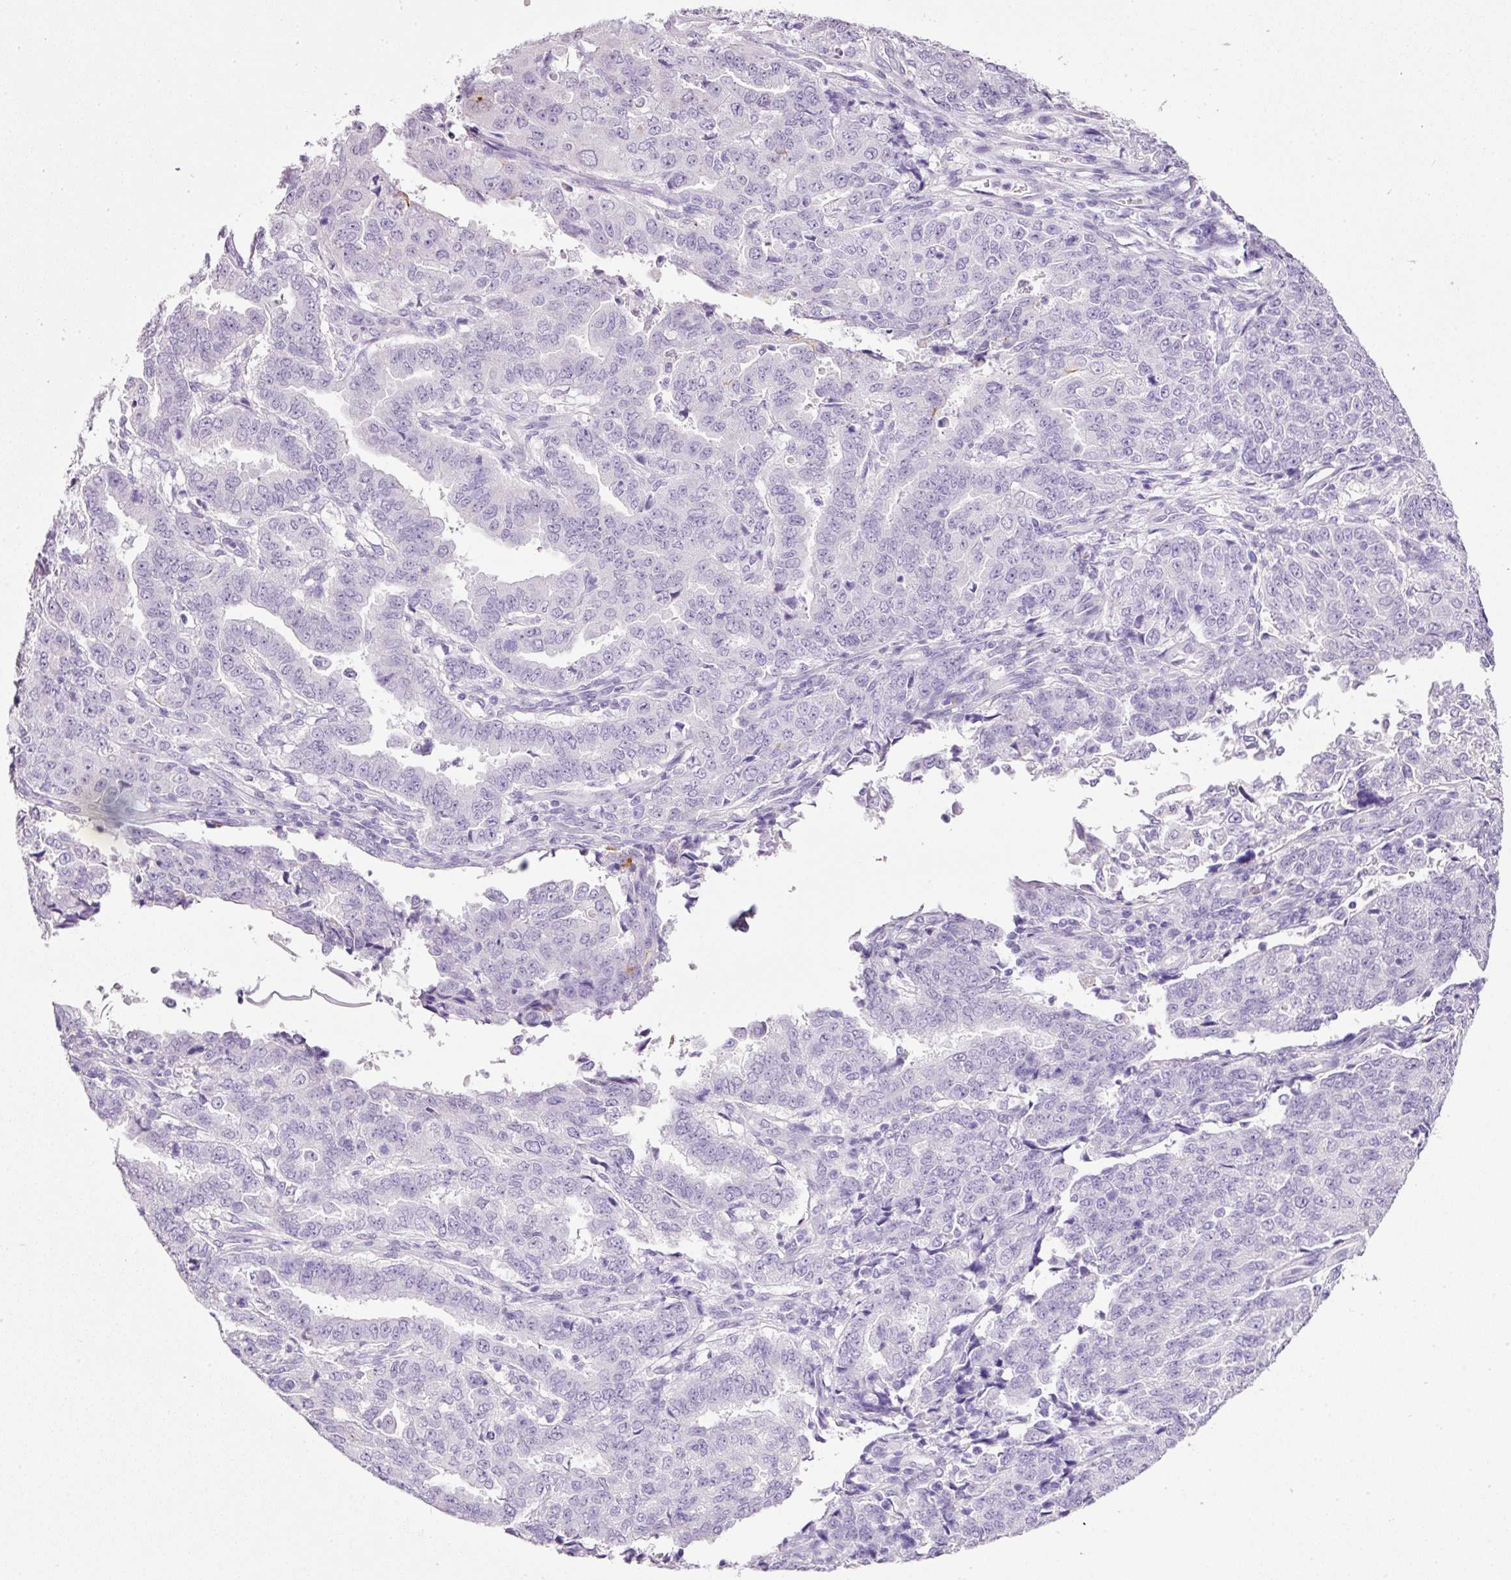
{"staining": {"intensity": "negative", "quantity": "none", "location": "none"}, "tissue": "endometrial cancer", "cell_type": "Tumor cells", "image_type": "cancer", "snomed": [{"axis": "morphology", "description": "Adenocarcinoma, NOS"}, {"axis": "topography", "description": "Endometrium"}], "caption": "Immunohistochemistry (IHC) micrograph of human adenocarcinoma (endometrial) stained for a protein (brown), which reveals no expression in tumor cells. The staining is performed using DAB (3,3'-diaminobenzidine) brown chromogen with nuclei counter-stained in using hematoxylin.", "gene": "BSND", "patient": {"sex": "female", "age": 50}}